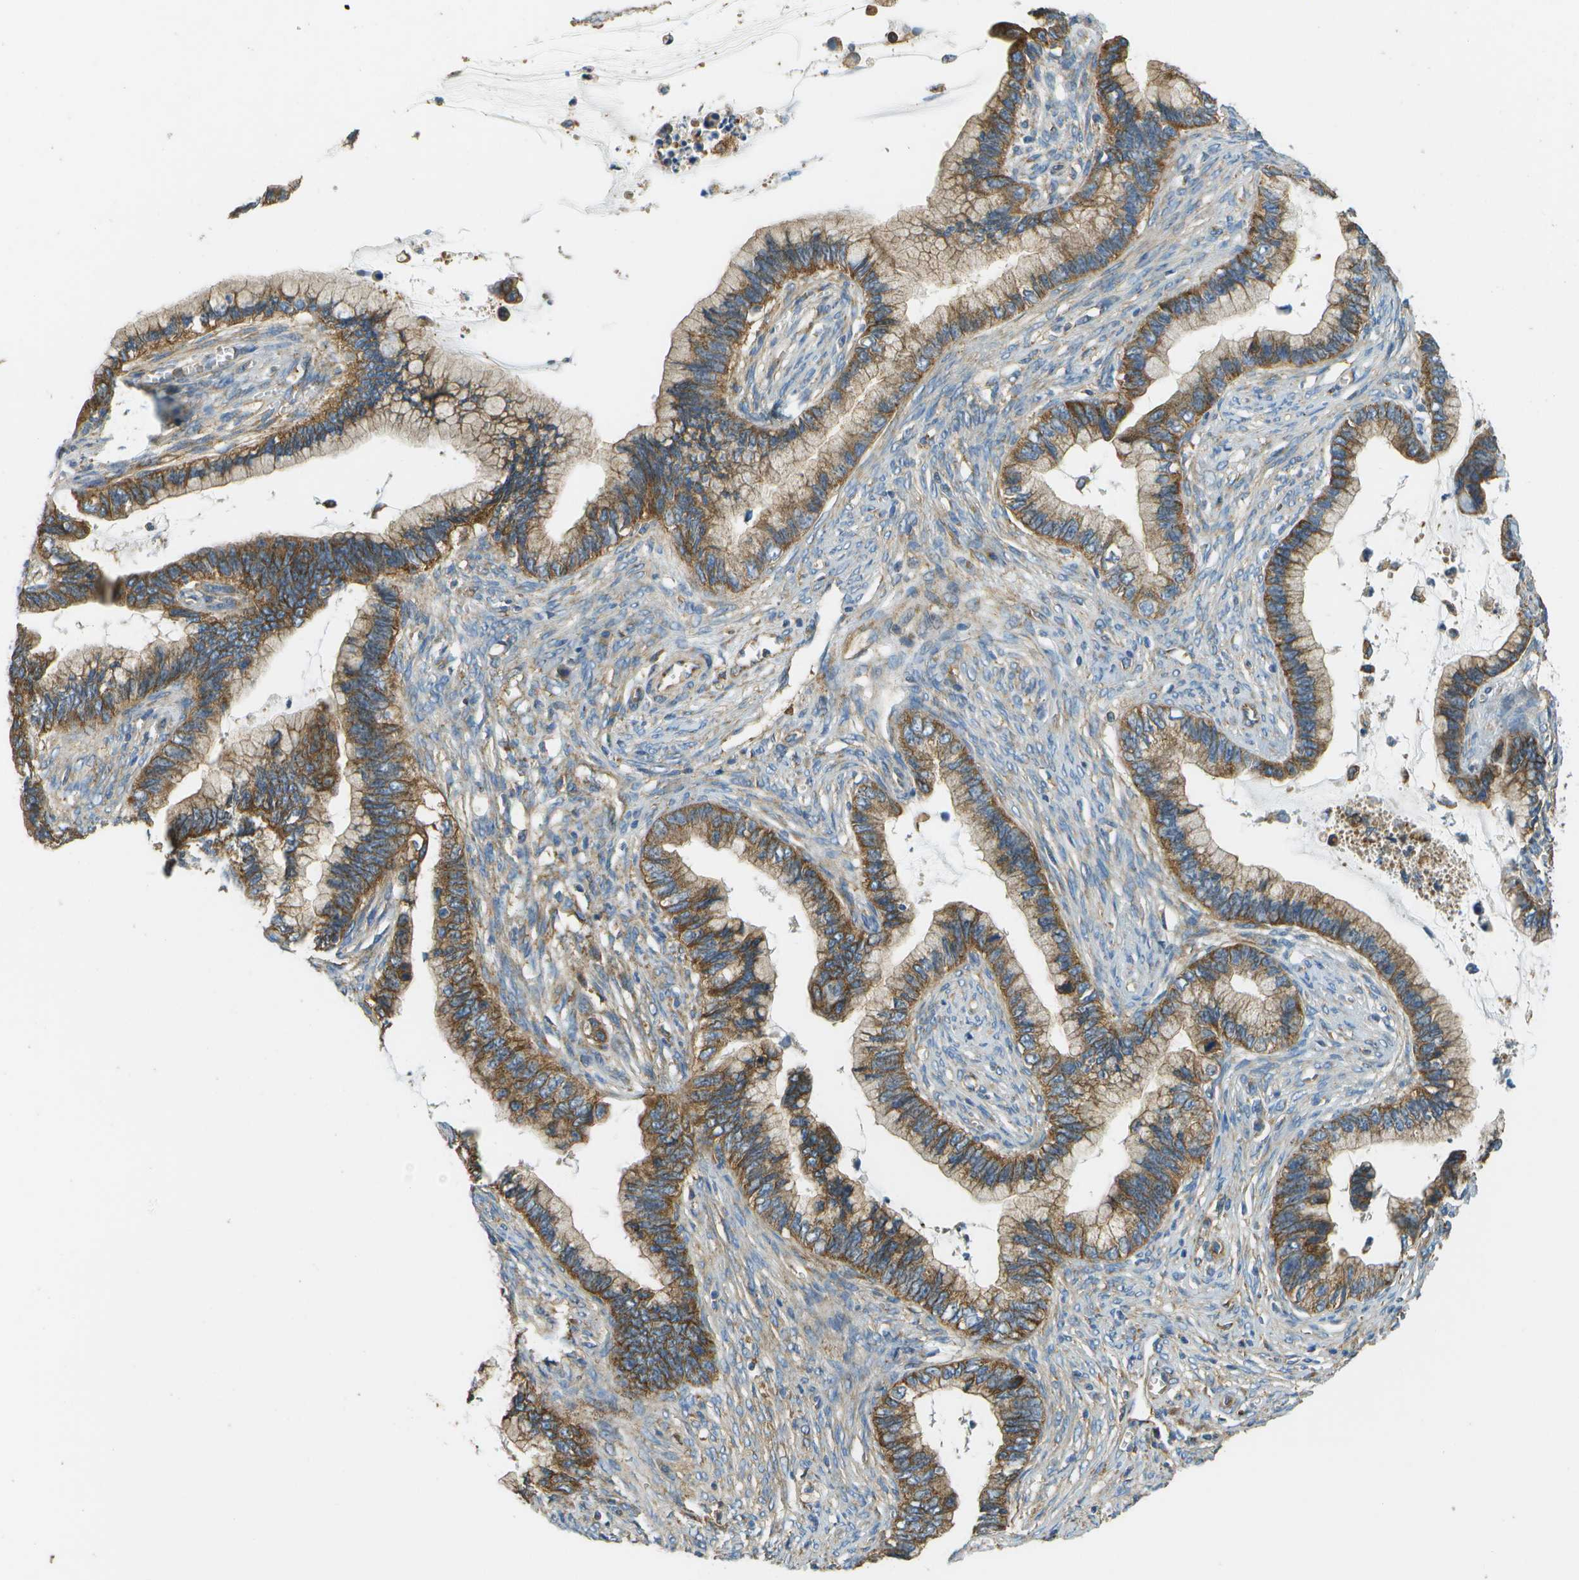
{"staining": {"intensity": "moderate", "quantity": ">75%", "location": "cytoplasmic/membranous"}, "tissue": "cervical cancer", "cell_type": "Tumor cells", "image_type": "cancer", "snomed": [{"axis": "morphology", "description": "Adenocarcinoma, NOS"}, {"axis": "topography", "description": "Cervix"}], "caption": "Cervical adenocarcinoma was stained to show a protein in brown. There is medium levels of moderate cytoplasmic/membranous positivity in about >75% of tumor cells.", "gene": "CLTC", "patient": {"sex": "female", "age": 44}}